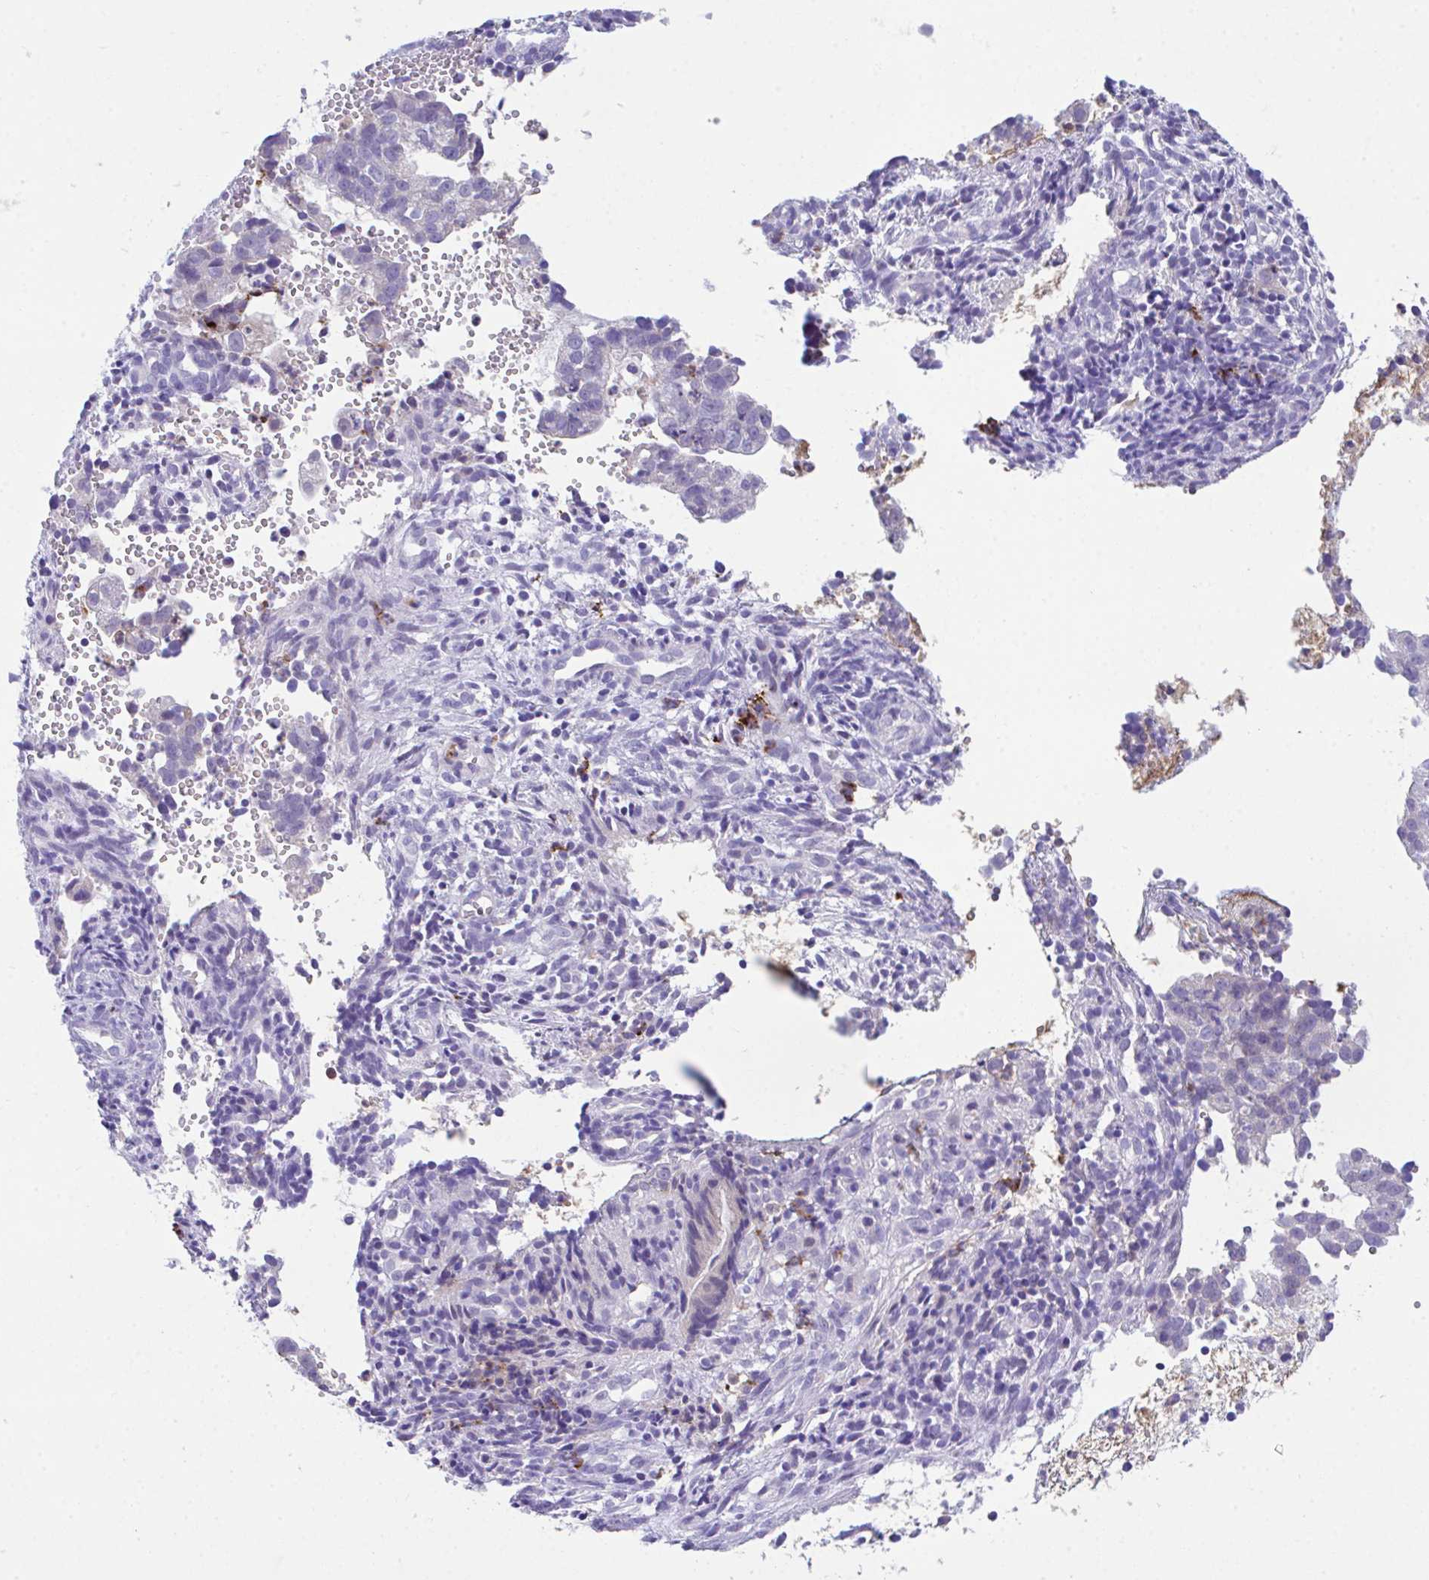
{"staining": {"intensity": "negative", "quantity": "none", "location": "none"}, "tissue": "endometrial cancer", "cell_type": "Tumor cells", "image_type": "cancer", "snomed": [{"axis": "morphology", "description": "Adenocarcinoma, NOS"}, {"axis": "topography", "description": "Endometrium"}], "caption": "Immunohistochemistry (IHC) micrograph of neoplastic tissue: endometrial adenocarcinoma stained with DAB (3,3'-diaminobenzidine) demonstrates no significant protein staining in tumor cells. (DAB immunohistochemistry visualized using brightfield microscopy, high magnification).", "gene": "HOXB4", "patient": {"sex": "female", "age": 76}}